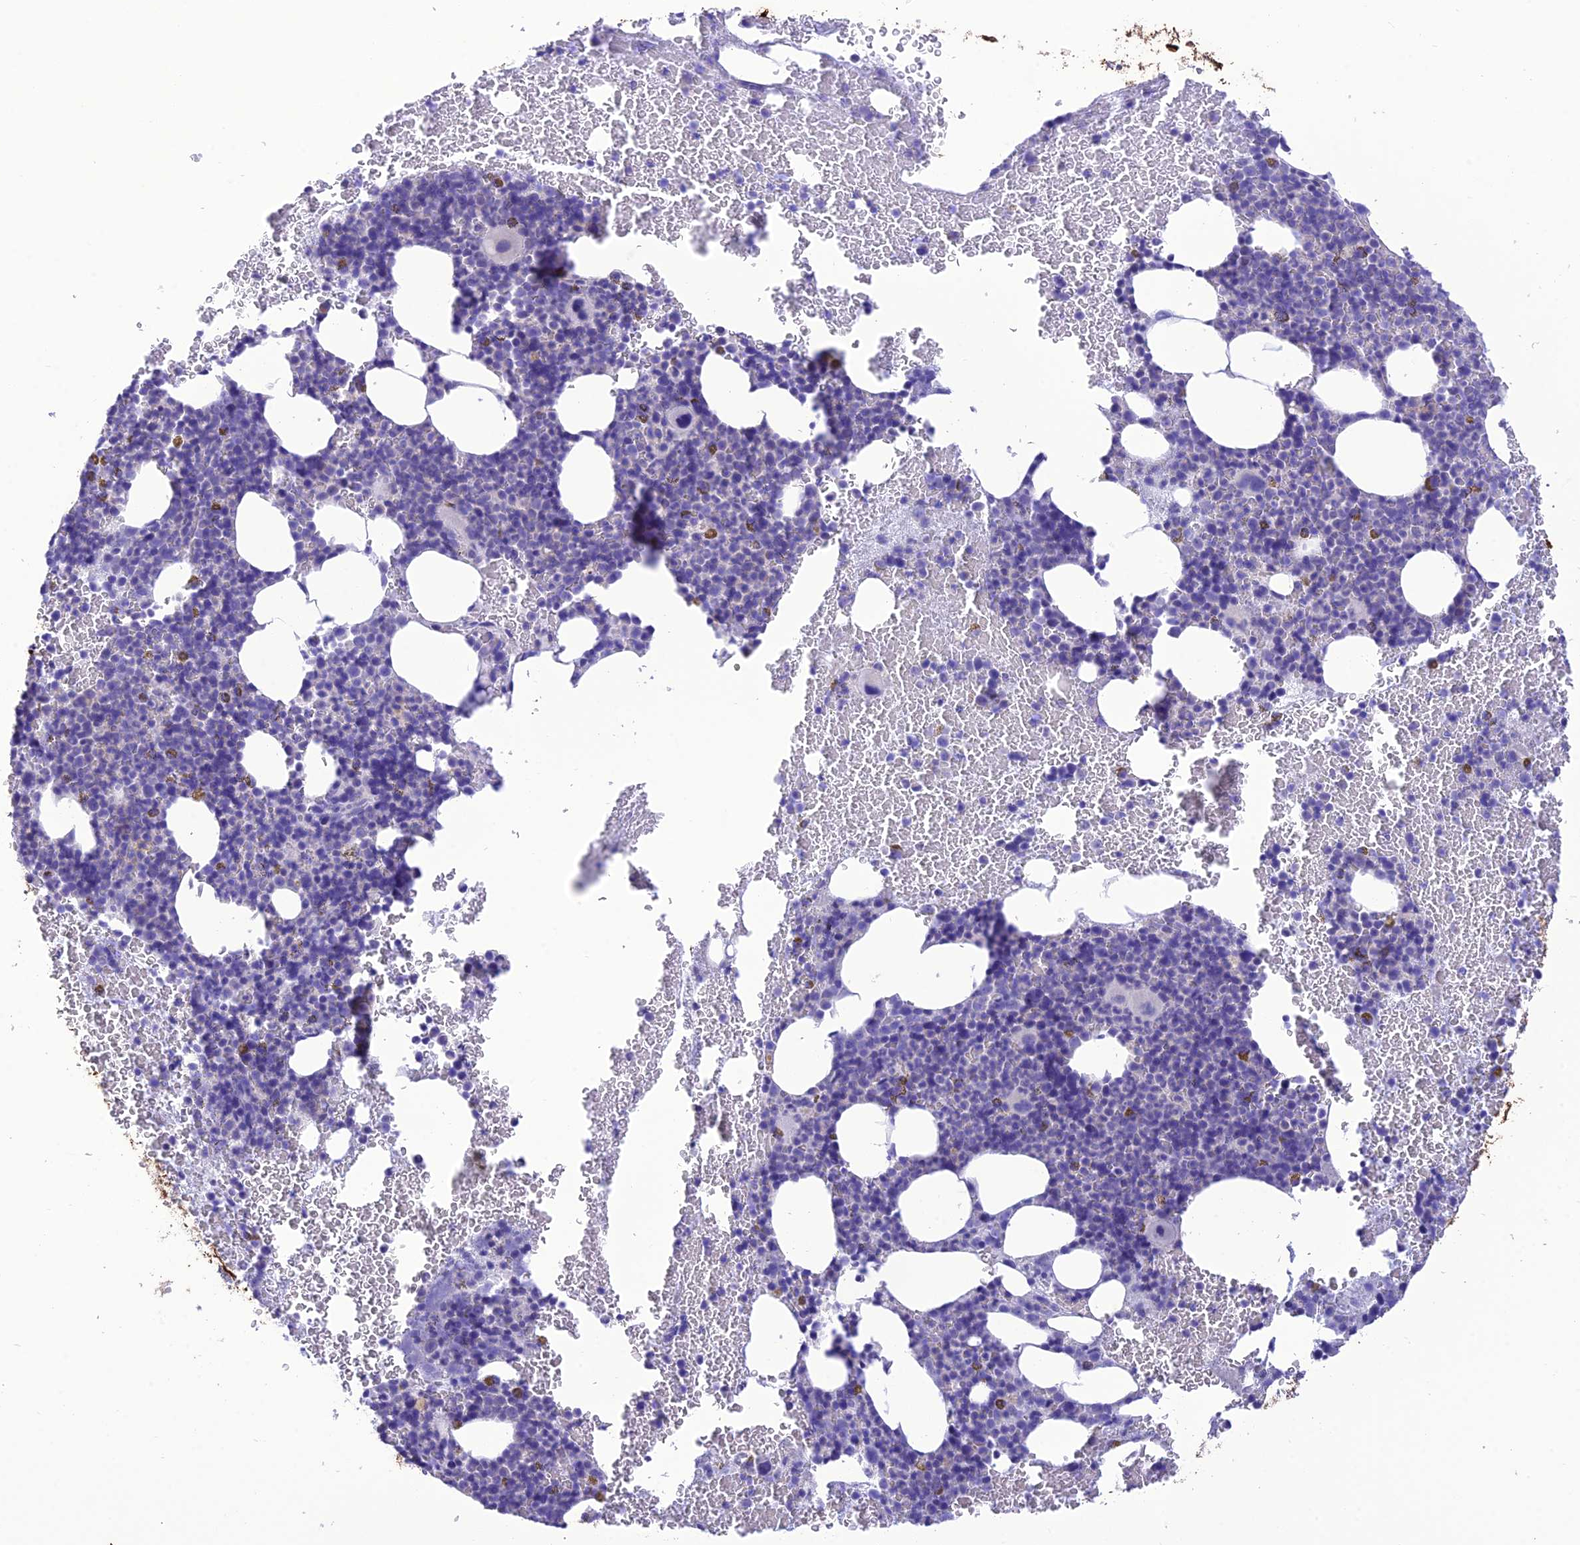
{"staining": {"intensity": "negative", "quantity": "none", "location": "none"}, "tissue": "bone marrow", "cell_type": "Hematopoietic cells", "image_type": "normal", "snomed": [{"axis": "morphology", "description": "Normal tissue, NOS"}, {"axis": "topography", "description": "Bone marrow"}], "caption": "The histopathology image reveals no significant staining in hematopoietic cells of bone marrow. The staining was performed using DAB to visualize the protein expression in brown, while the nuclei were stained in blue with hematoxylin (Magnification: 20x).", "gene": "VPS52", "patient": {"sex": "female", "age": 48}}